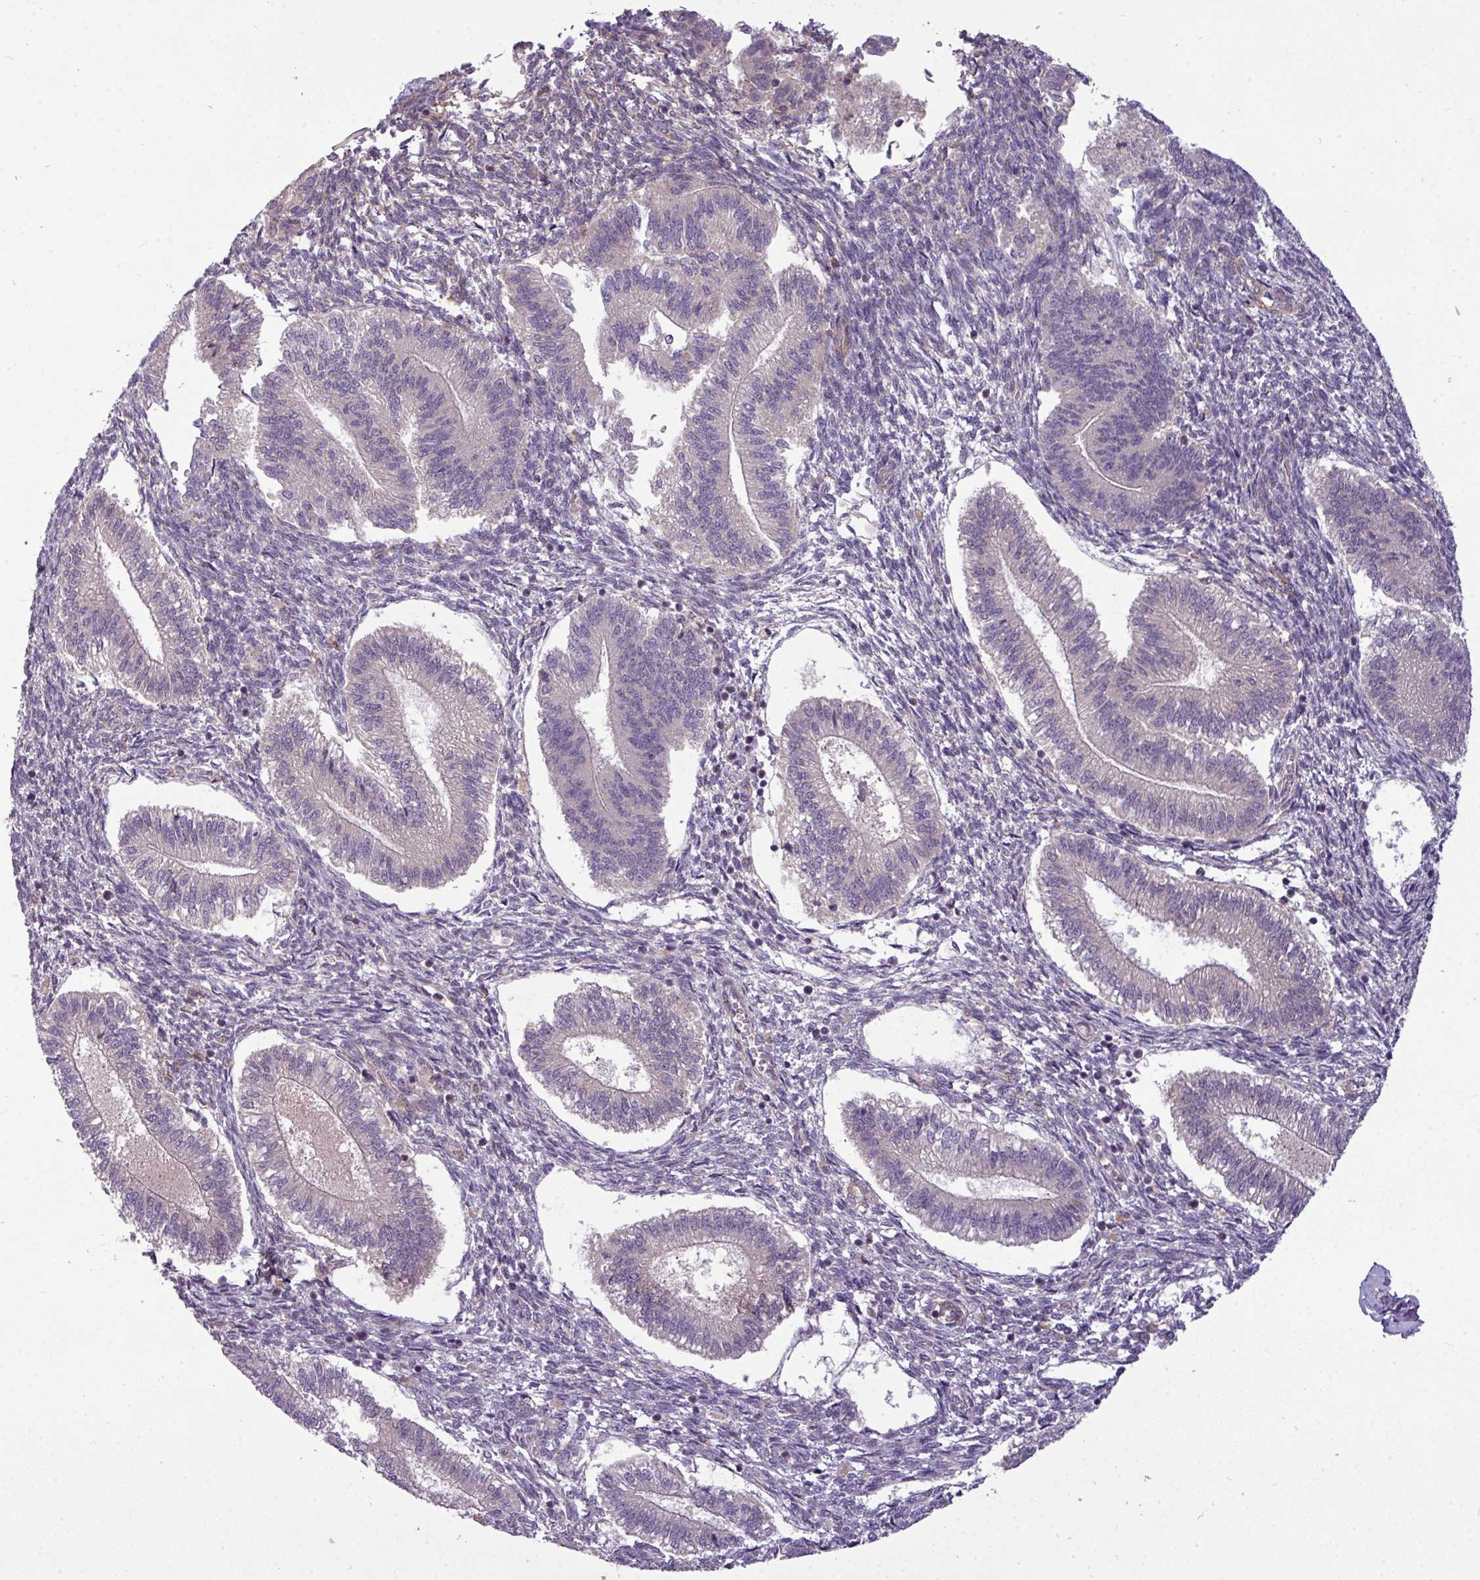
{"staining": {"intensity": "negative", "quantity": "none", "location": "none"}, "tissue": "endometrium", "cell_type": "Cells in endometrial stroma", "image_type": "normal", "snomed": [{"axis": "morphology", "description": "Normal tissue, NOS"}, {"axis": "topography", "description": "Endometrium"}], "caption": "Immunohistochemical staining of benign endometrium reveals no significant positivity in cells in endometrial stroma. (DAB immunohistochemistry with hematoxylin counter stain).", "gene": "ZNF35", "patient": {"sex": "female", "age": 25}}